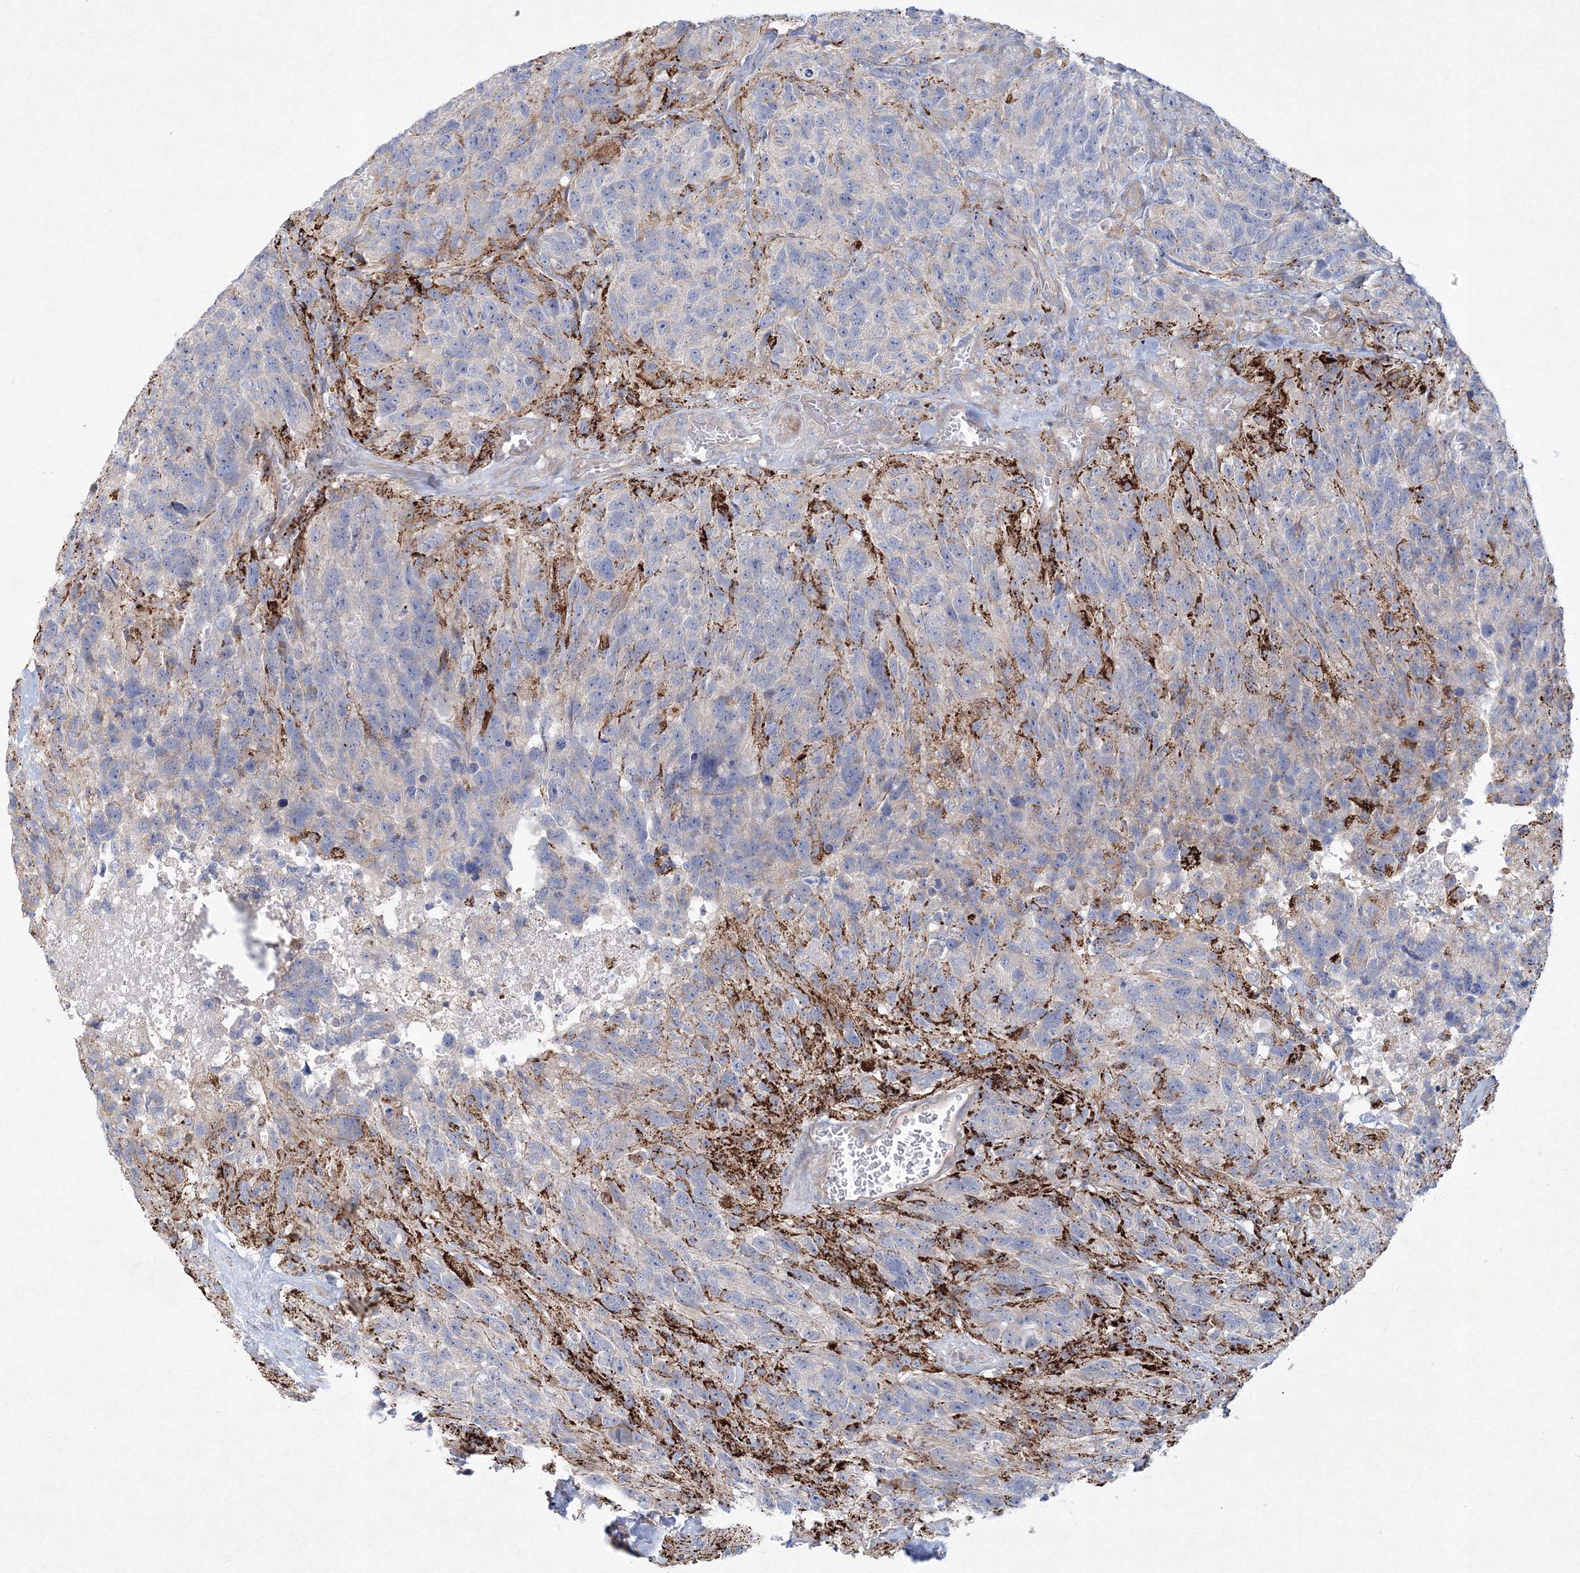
{"staining": {"intensity": "negative", "quantity": "none", "location": "none"}, "tissue": "glioma", "cell_type": "Tumor cells", "image_type": "cancer", "snomed": [{"axis": "morphology", "description": "Glioma, malignant, High grade"}, {"axis": "topography", "description": "Brain"}], "caption": "Immunohistochemistry of malignant glioma (high-grade) demonstrates no staining in tumor cells. Nuclei are stained in blue.", "gene": "WDR49", "patient": {"sex": "male", "age": 69}}